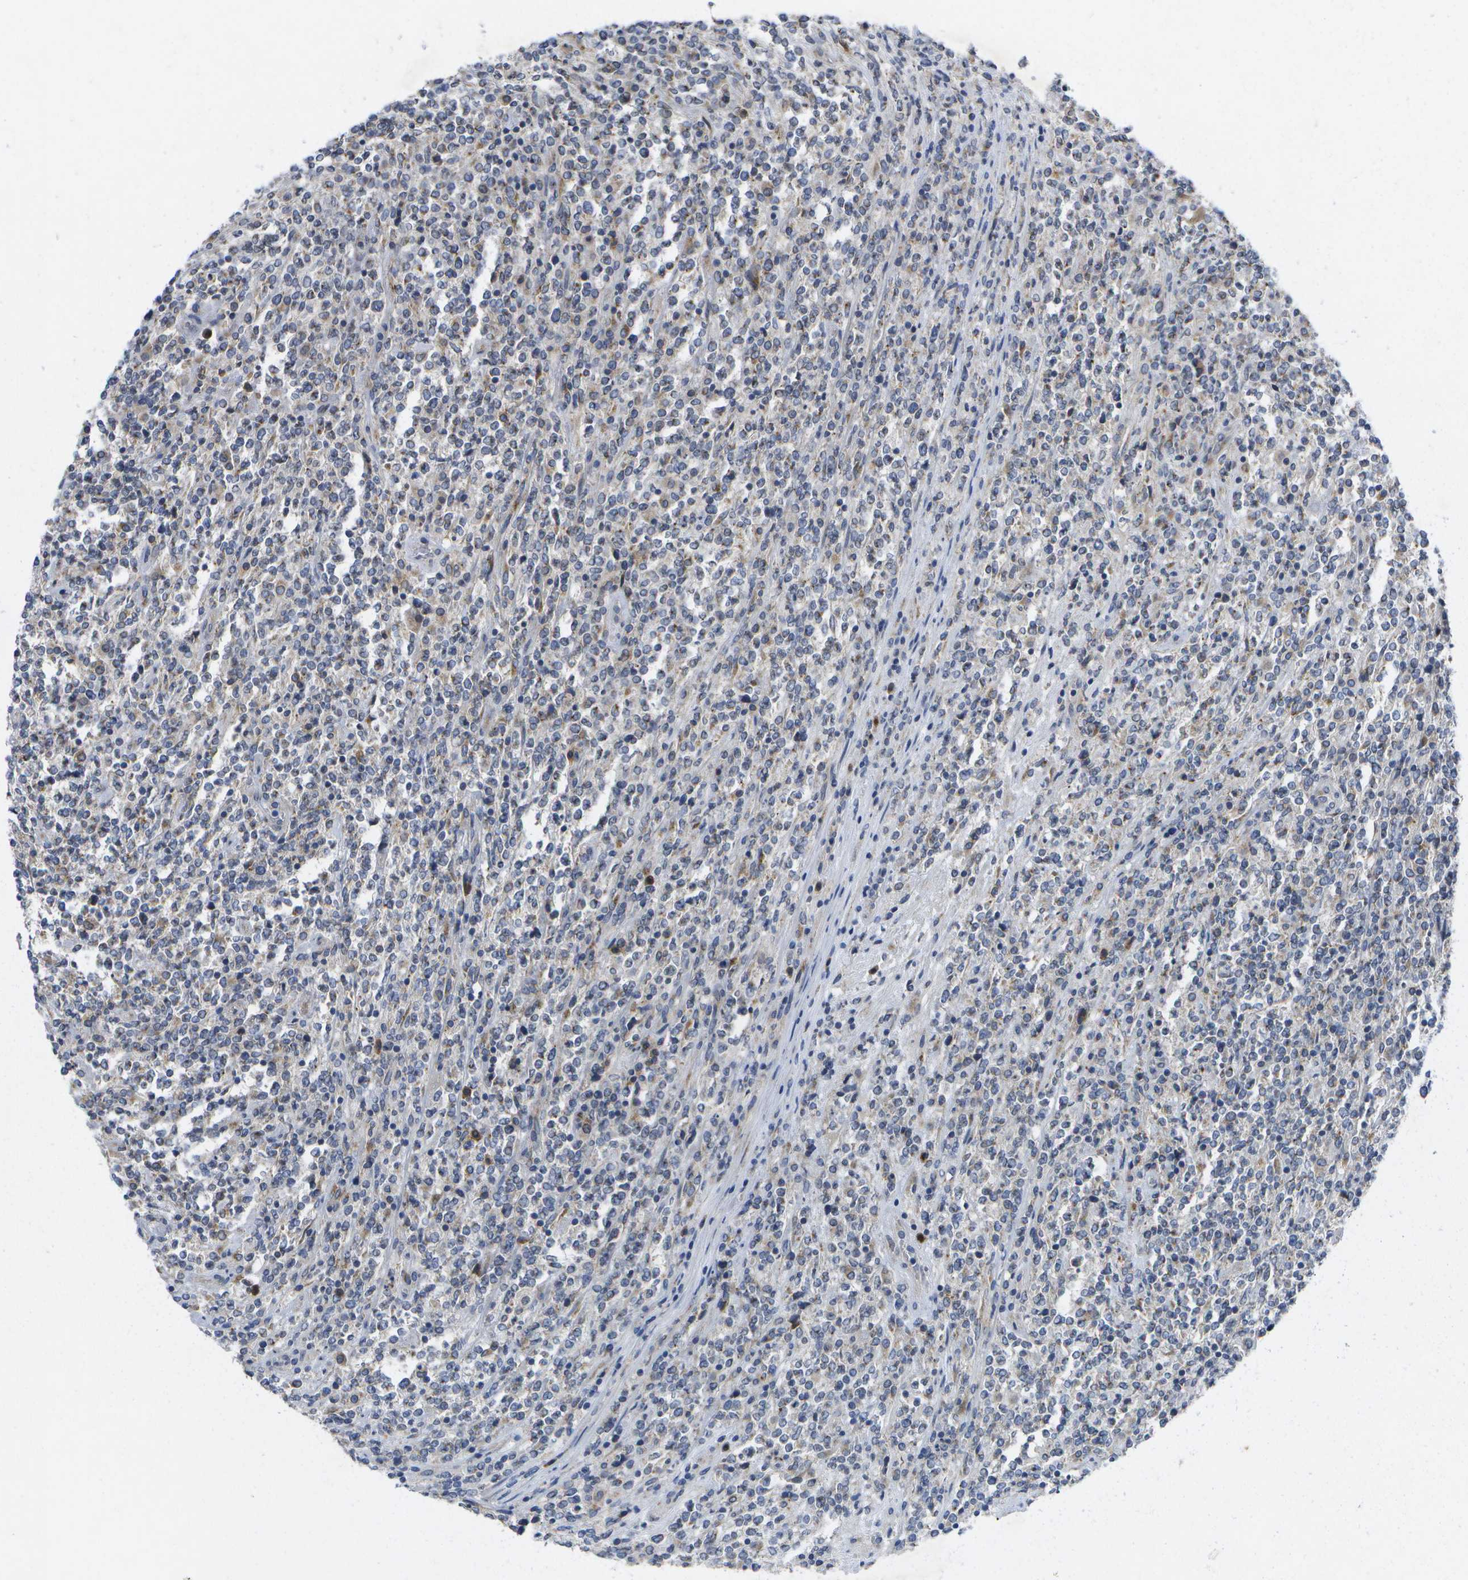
{"staining": {"intensity": "weak", "quantity": "<25%", "location": "cytoplasmic/membranous"}, "tissue": "lymphoma", "cell_type": "Tumor cells", "image_type": "cancer", "snomed": [{"axis": "morphology", "description": "Malignant lymphoma, non-Hodgkin's type, High grade"}, {"axis": "topography", "description": "Soft tissue"}], "caption": "A photomicrograph of lymphoma stained for a protein demonstrates no brown staining in tumor cells. (DAB IHC visualized using brightfield microscopy, high magnification).", "gene": "KDELR1", "patient": {"sex": "male", "age": 18}}